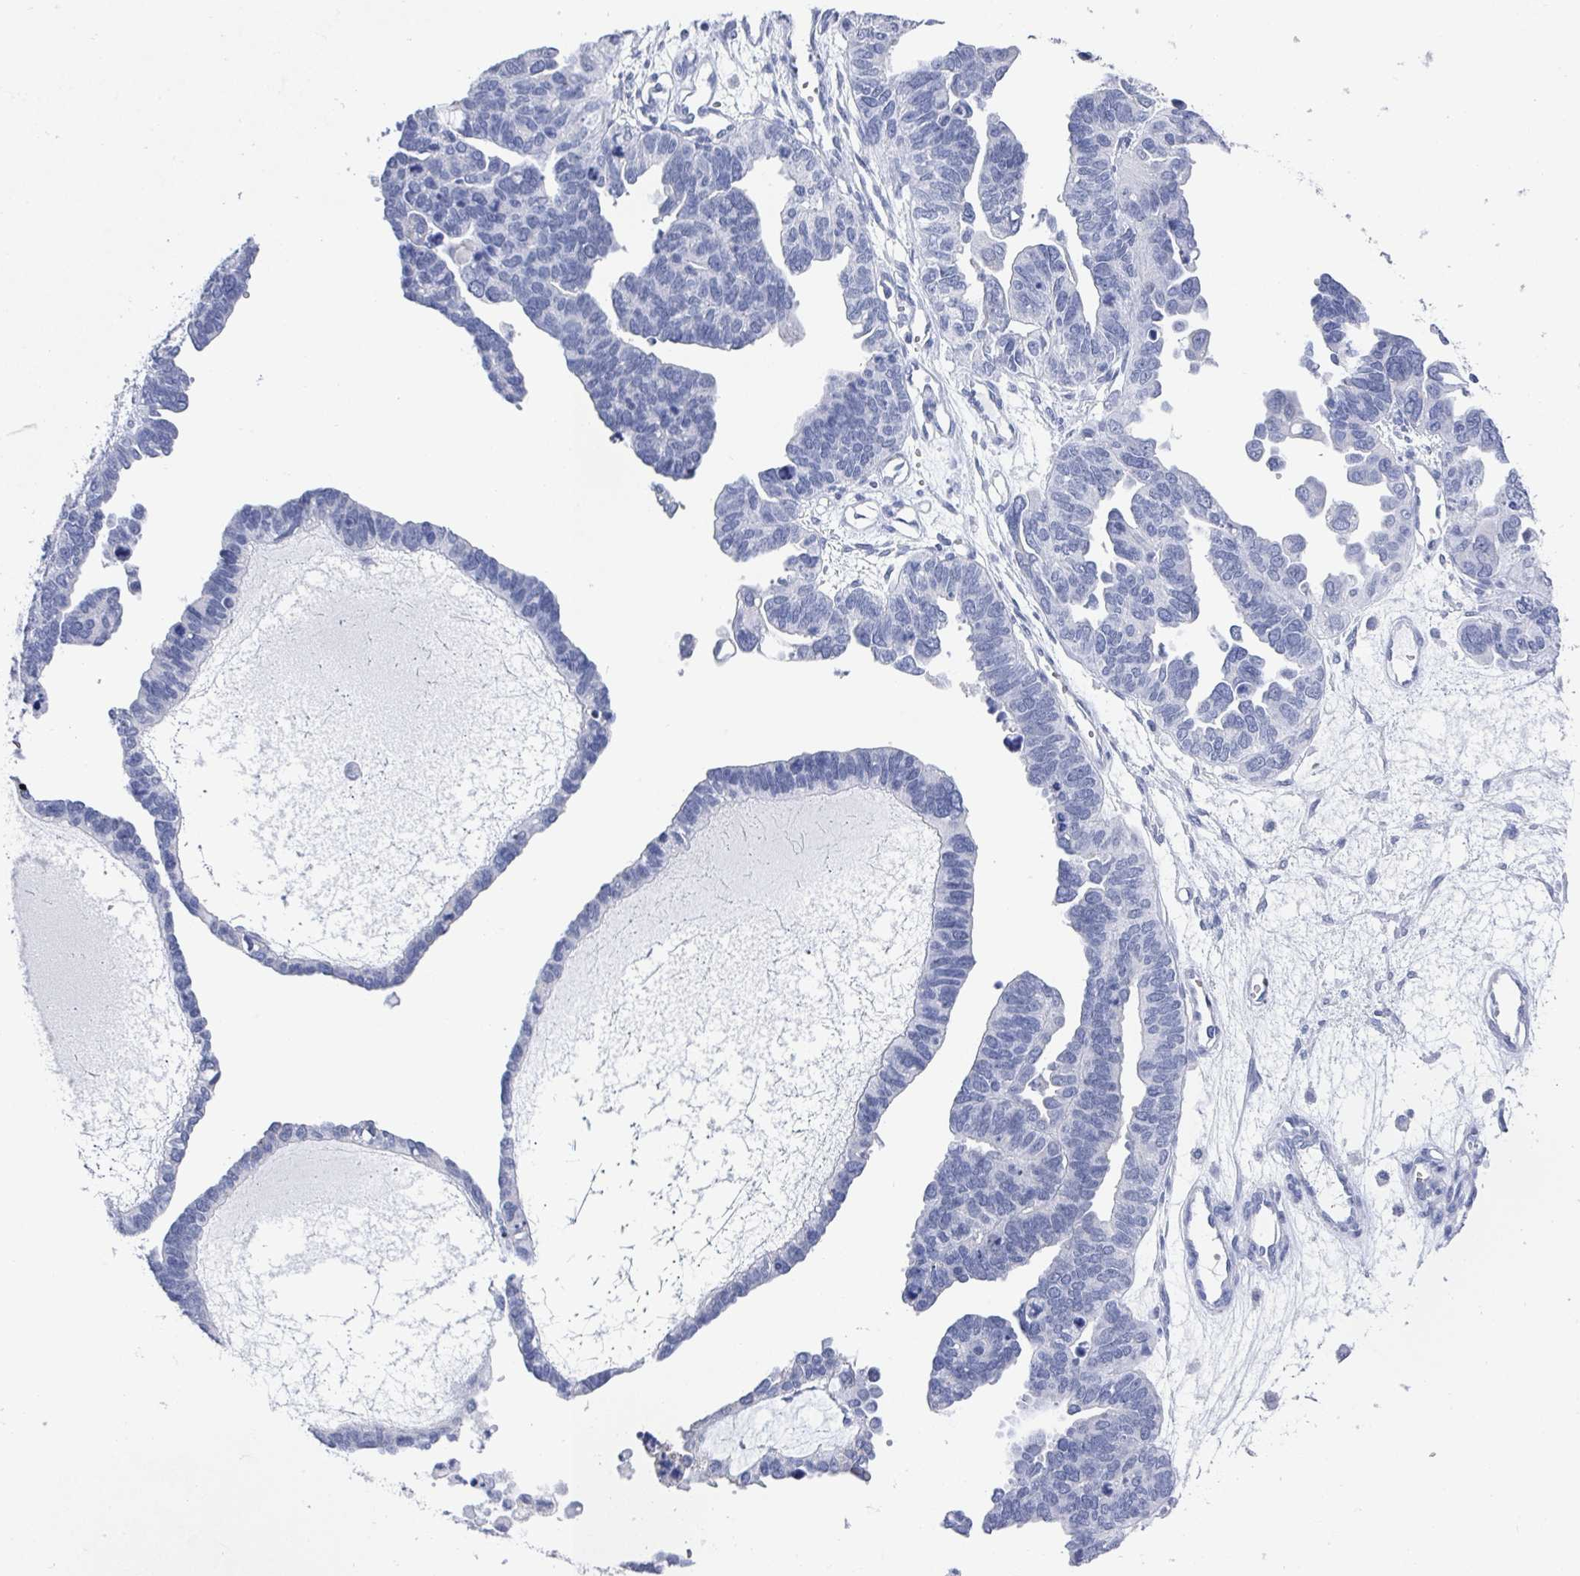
{"staining": {"intensity": "negative", "quantity": "none", "location": "none"}, "tissue": "ovarian cancer", "cell_type": "Tumor cells", "image_type": "cancer", "snomed": [{"axis": "morphology", "description": "Cystadenocarcinoma, serous, NOS"}, {"axis": "topography", "description": "Ovary"}], "caption": "This micrograph is of serous cystadenocarcinoma (ovarian) stained with IHC to label a protein in brown with the nuclei are counter-stained blue. There is no staining in tumor cells. (Stains: DAB (3,3'-diaminobenzidine) IHC with hematoxylin counter stain, Microscopy: brightfield microscopy at high magnification).", "gene": "CAMKV", "patient": {"sex": "female", "age": 51}}